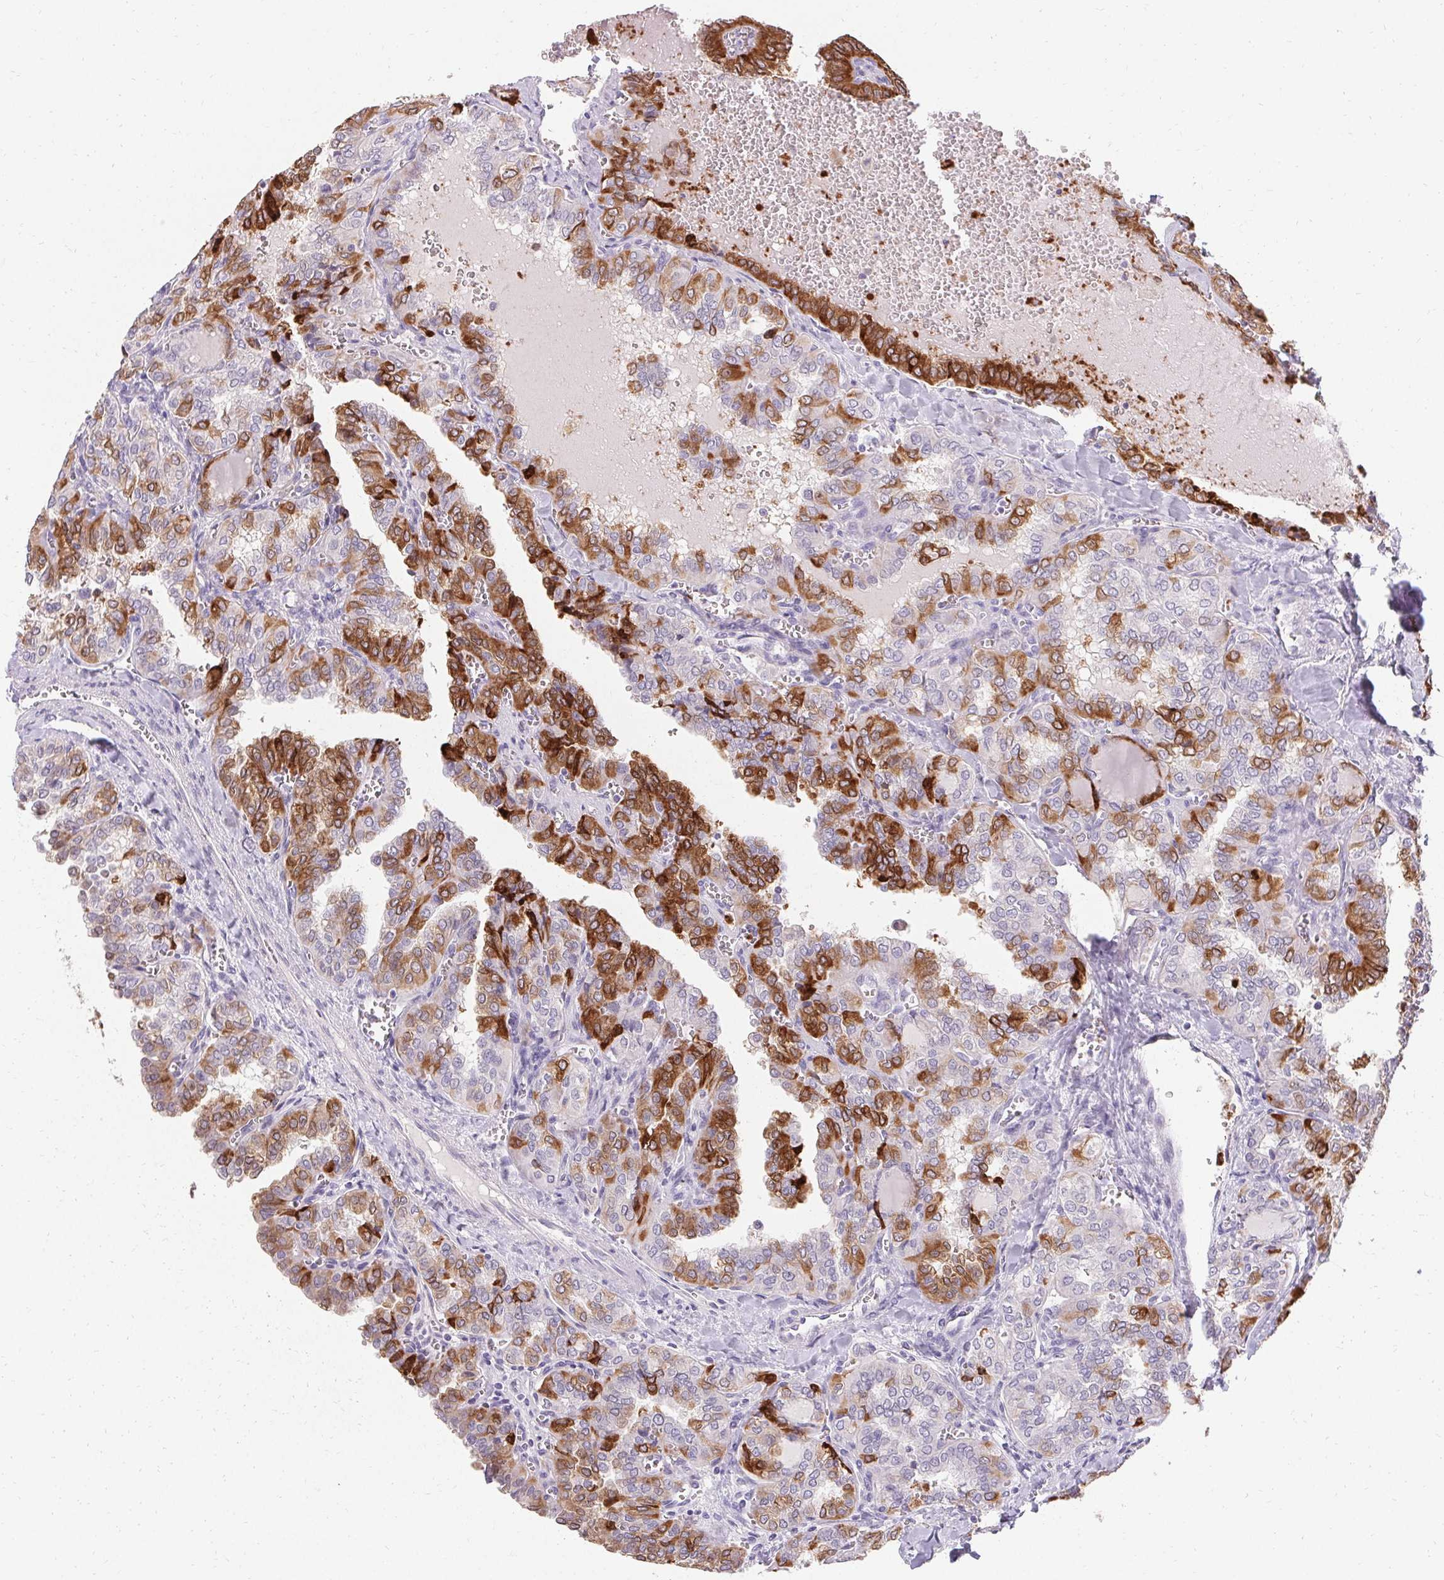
{"staining": {"intensity": "moderate", "quantity": "<25%", "location": "cytoplasmic/membranous"}, "tissue": "thyroid cancer", "cell_type": "Tumor cells", "image_type": "cancer", "snomed": [{"axis": "morphology", "description": "Papillary adenocarcinoma, NOS"}, {"axis": "topography", "description": "Thyroid gland"}], "caption": "Thyroid papillary adenocarcinoma was stained to show a protein in brown. There is low levels of moderate cytoplasmic/membranous expression in about <25% of tumor cells.", "gene": "HSD17B3", "patient": {"sex": "female", "age": 41}}